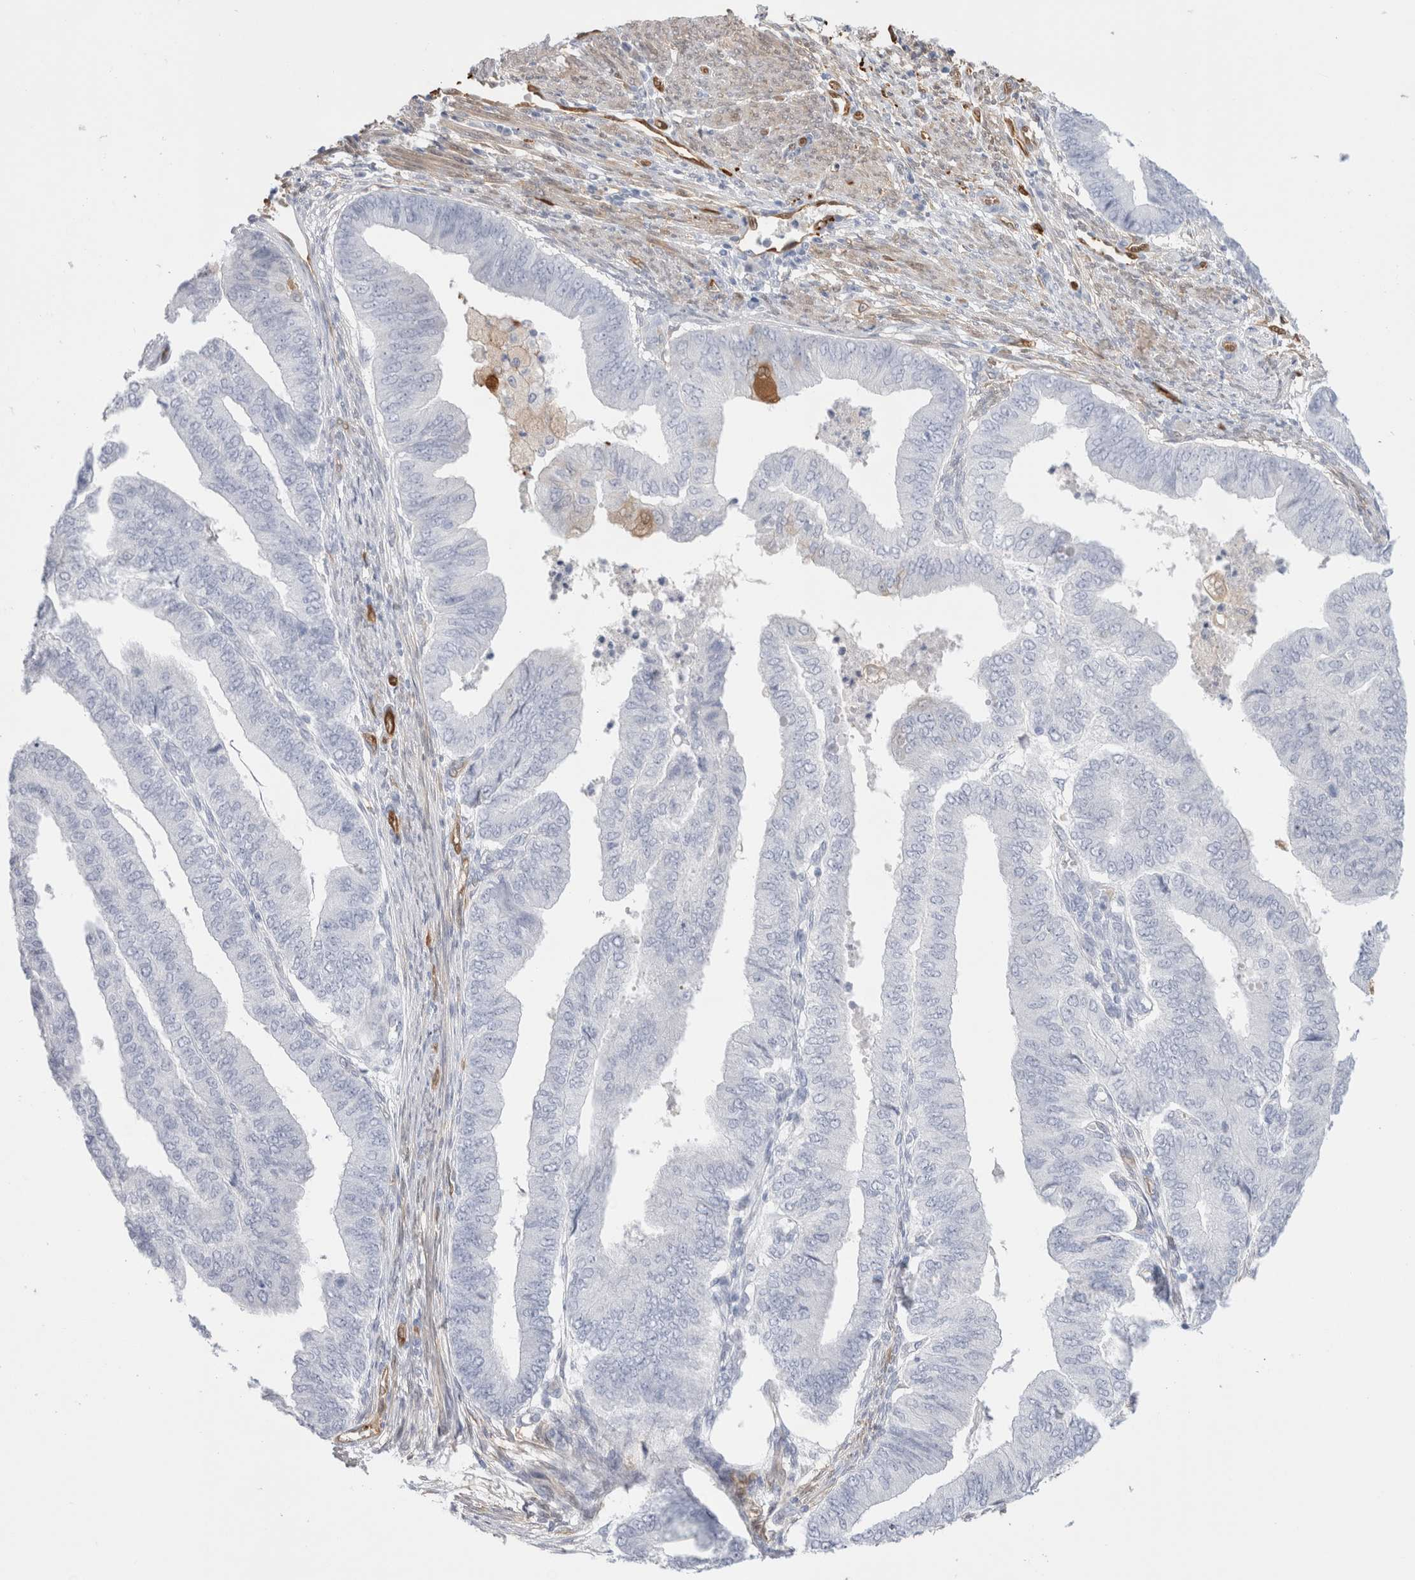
{"staining": {"intensity": "negative", "quantity": "none", "location": "none"}, "tissue": "endometrial cancer", "cell_type": "Tumor cells", "image_type": "cancer", "snomed": [{"axis": "morphology", "description": "Polyp, NOS"}, {"axis": "morphology", "description": "Adenocarcinoma, NOS"}, {"axis": "morphology", "description": "Adenoma, NOS"}, {"axis": "topography", "description": "Endometrium"}], "caption": "Protein analysis of endometrial cancer (polyp) reveals no significant staining in tumor cells. Nuclei are stained in blue.", "gene": "NAPEPLD", "patient": {"sex": "female", "age": 79}}